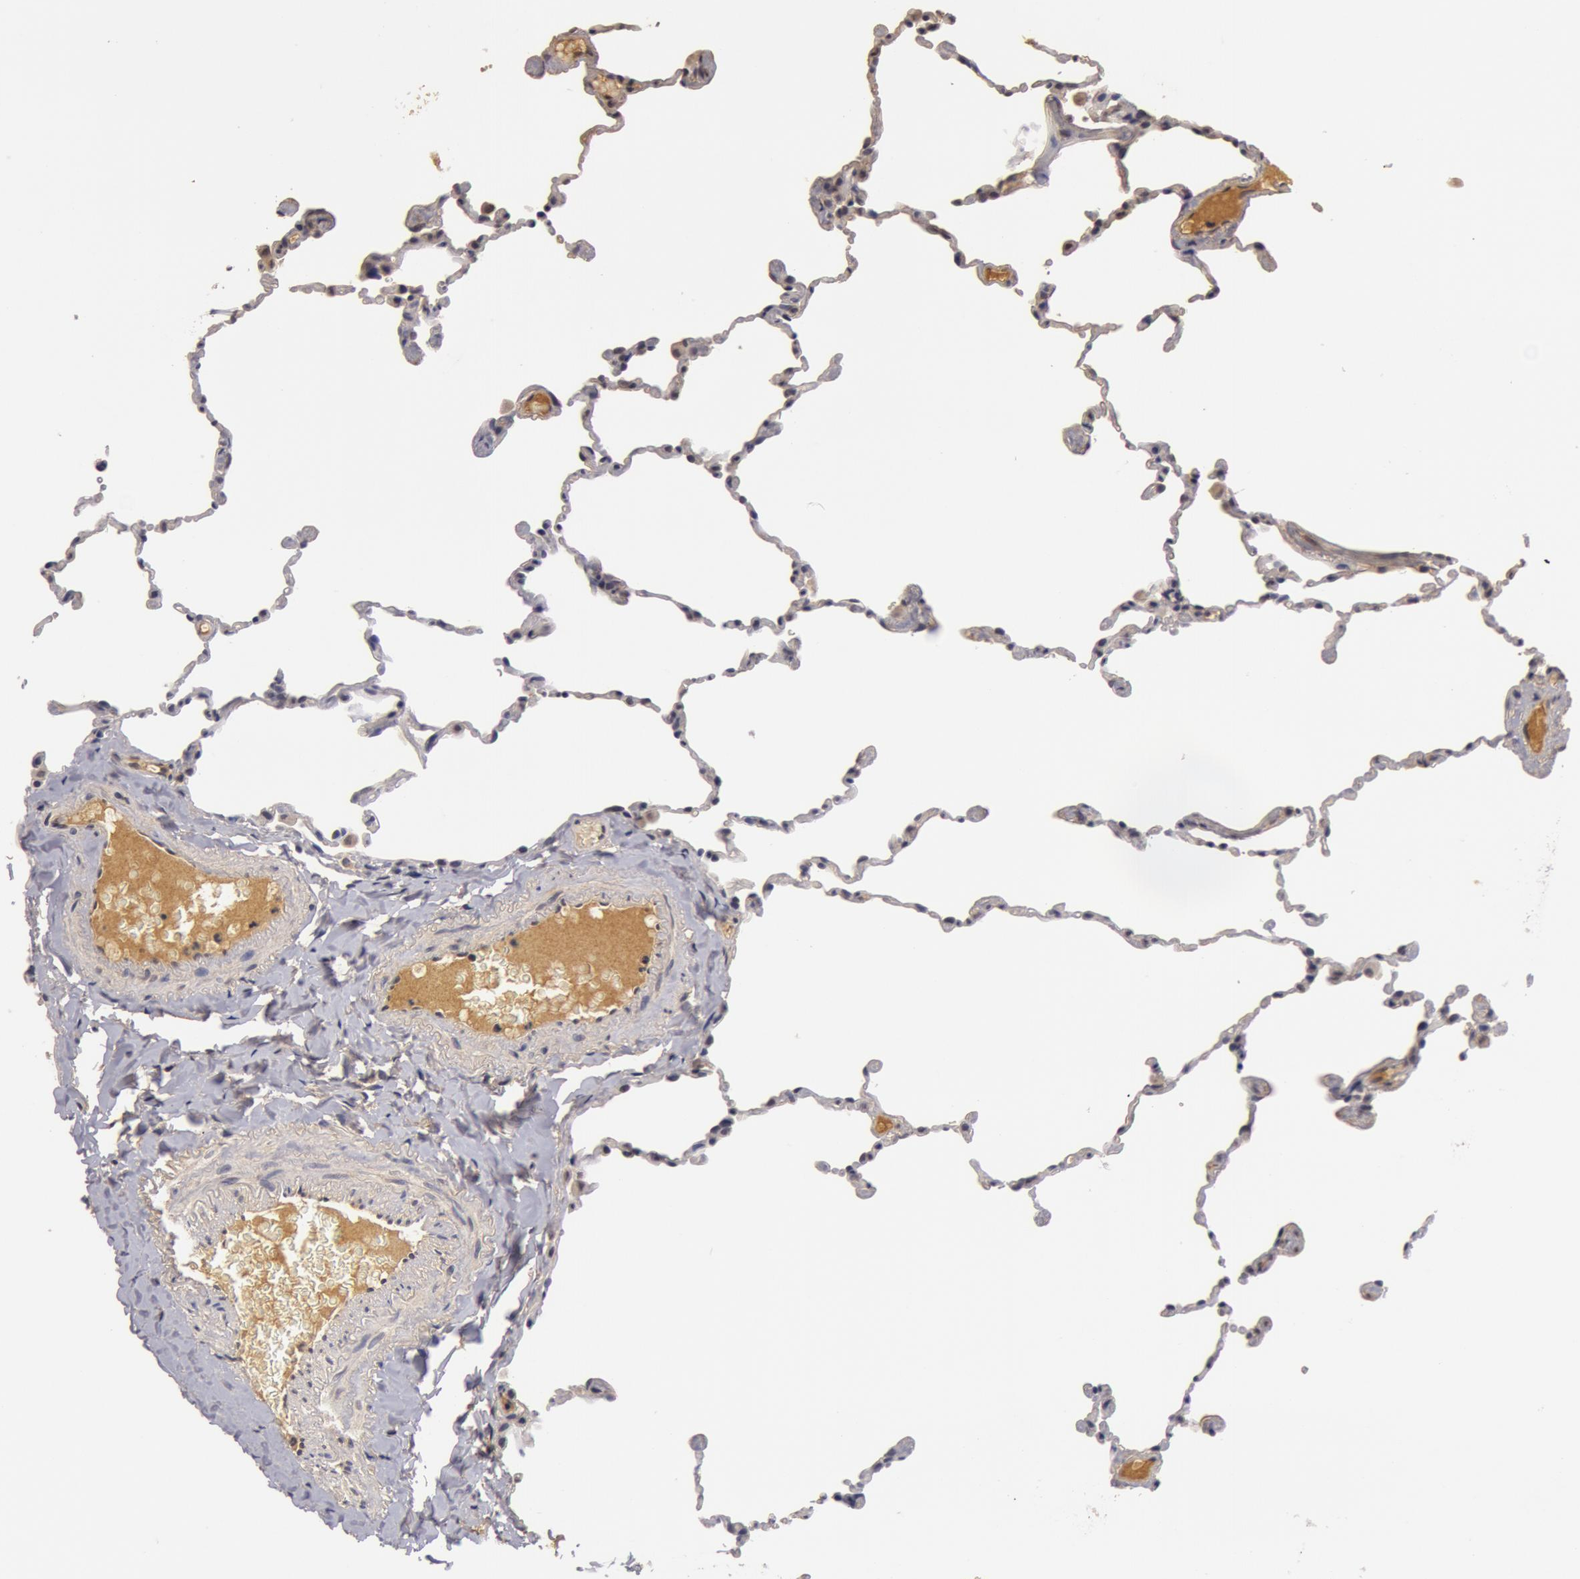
{"staining": {"intensity": "weak", "quantity": "<25%", "location": "cytoplasmic/membranous"}, "tissue": "lung", "cell_type": "Alveolar cells", "image_type": "normal", "snomed": [{"axis": "morphology", "description": "Normal tissue, NOS"}, {"axis": "topography", "description": "Lung"}], "caption": "Human lung stained for a protein using immunohistochemistry displays no expression in alveolar cells.", "gene": "BCHE", "patient": {"sex": "female", "age": 61}}